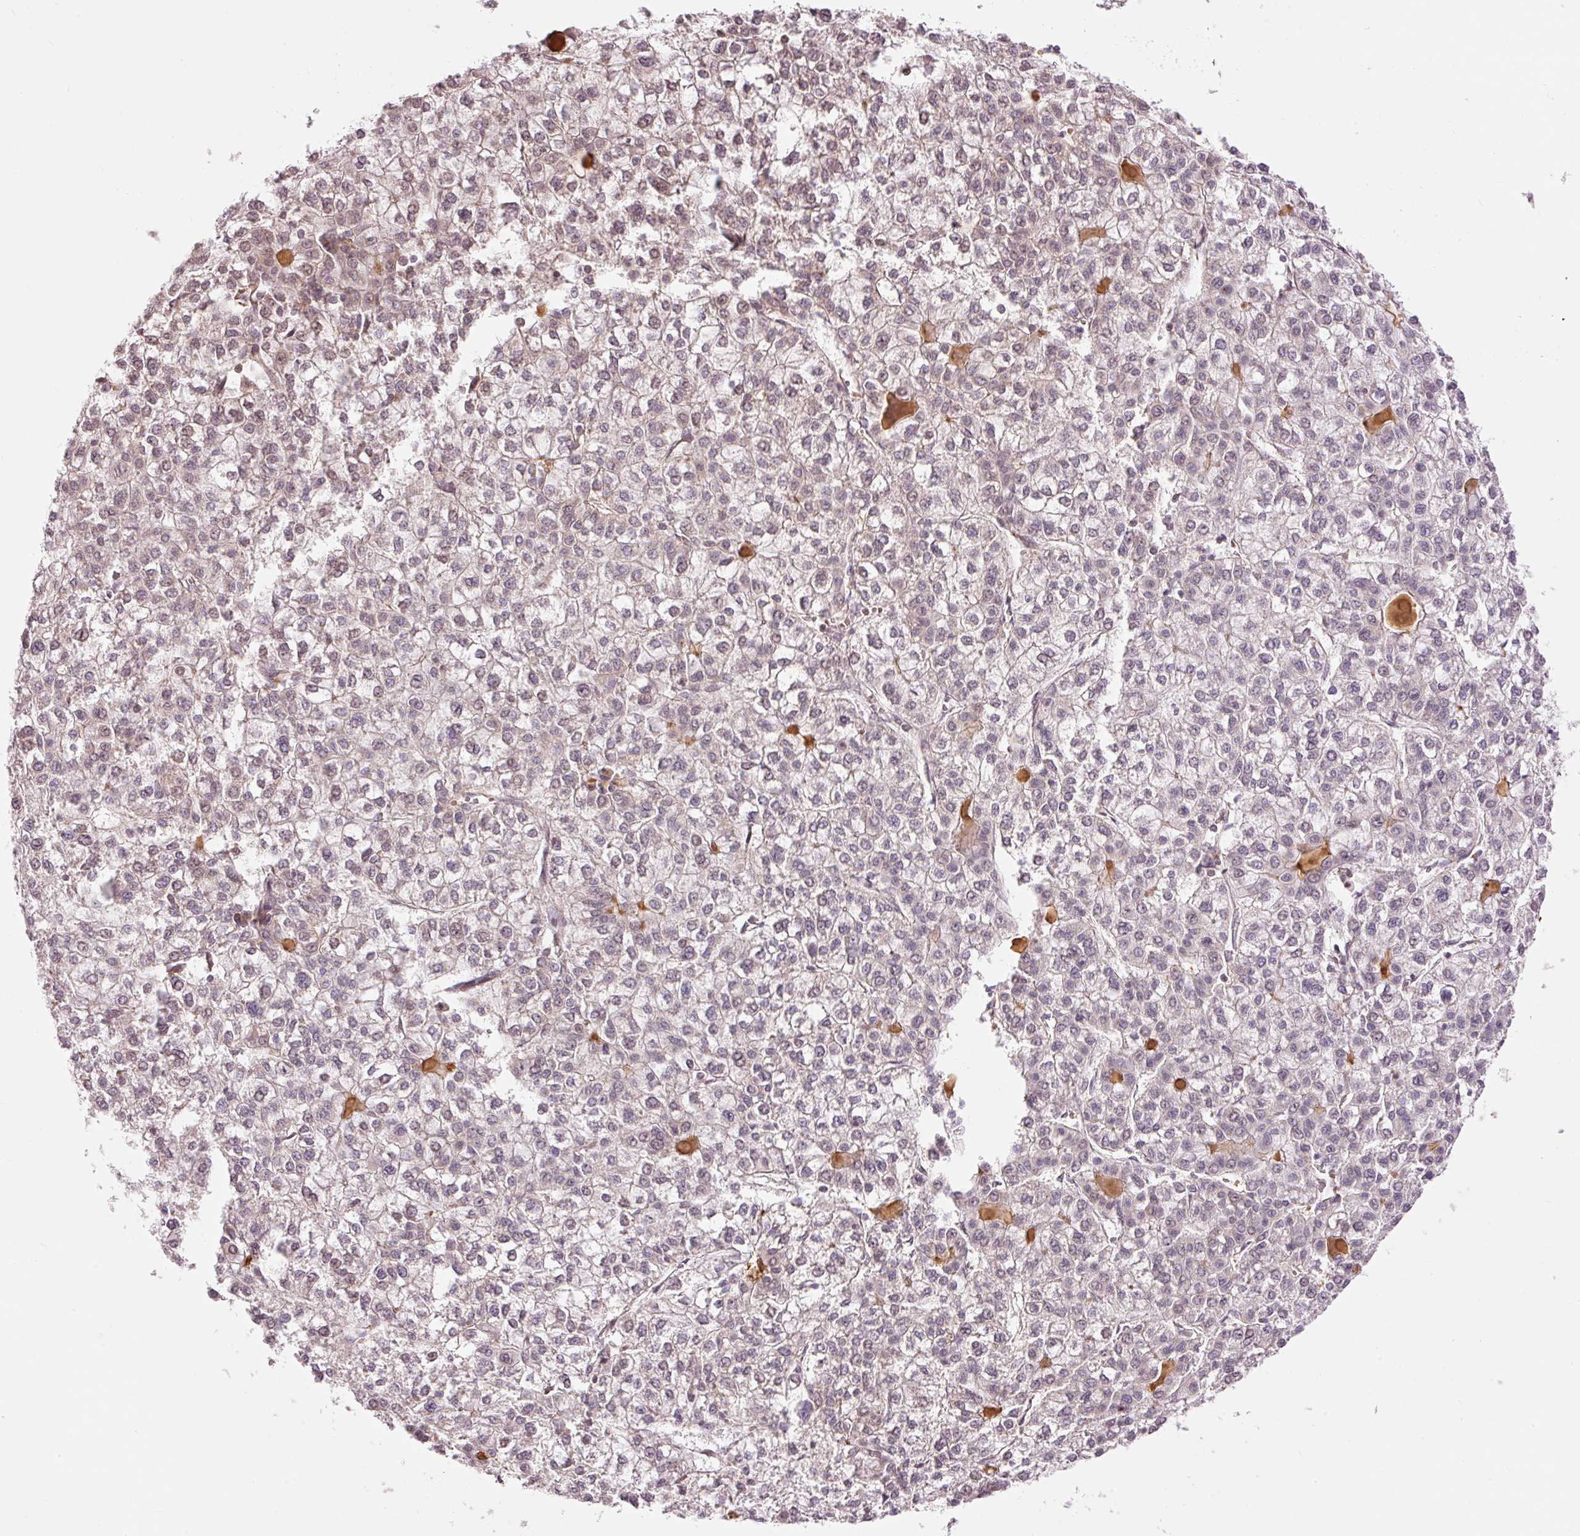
{"staining": {"intensity": "weak", "quantity": "<25%", "location": "nuclear"}, "tissue": "liver cancer", "cell_type": "Tumor cells", "image_type": "cancer", "snomed": [{"axis": "morphology", "description": "Carcinoma, Hepatocellular, NOS"}, {"axis": "topography", "description": "Liver"}], "caption": "Protein analysis of liver hepatocellular carcinoma demonstrates no significant expression in tumor cells.", "gene": "ADCY4", "patient": {"sex": "female", "age": 43}}